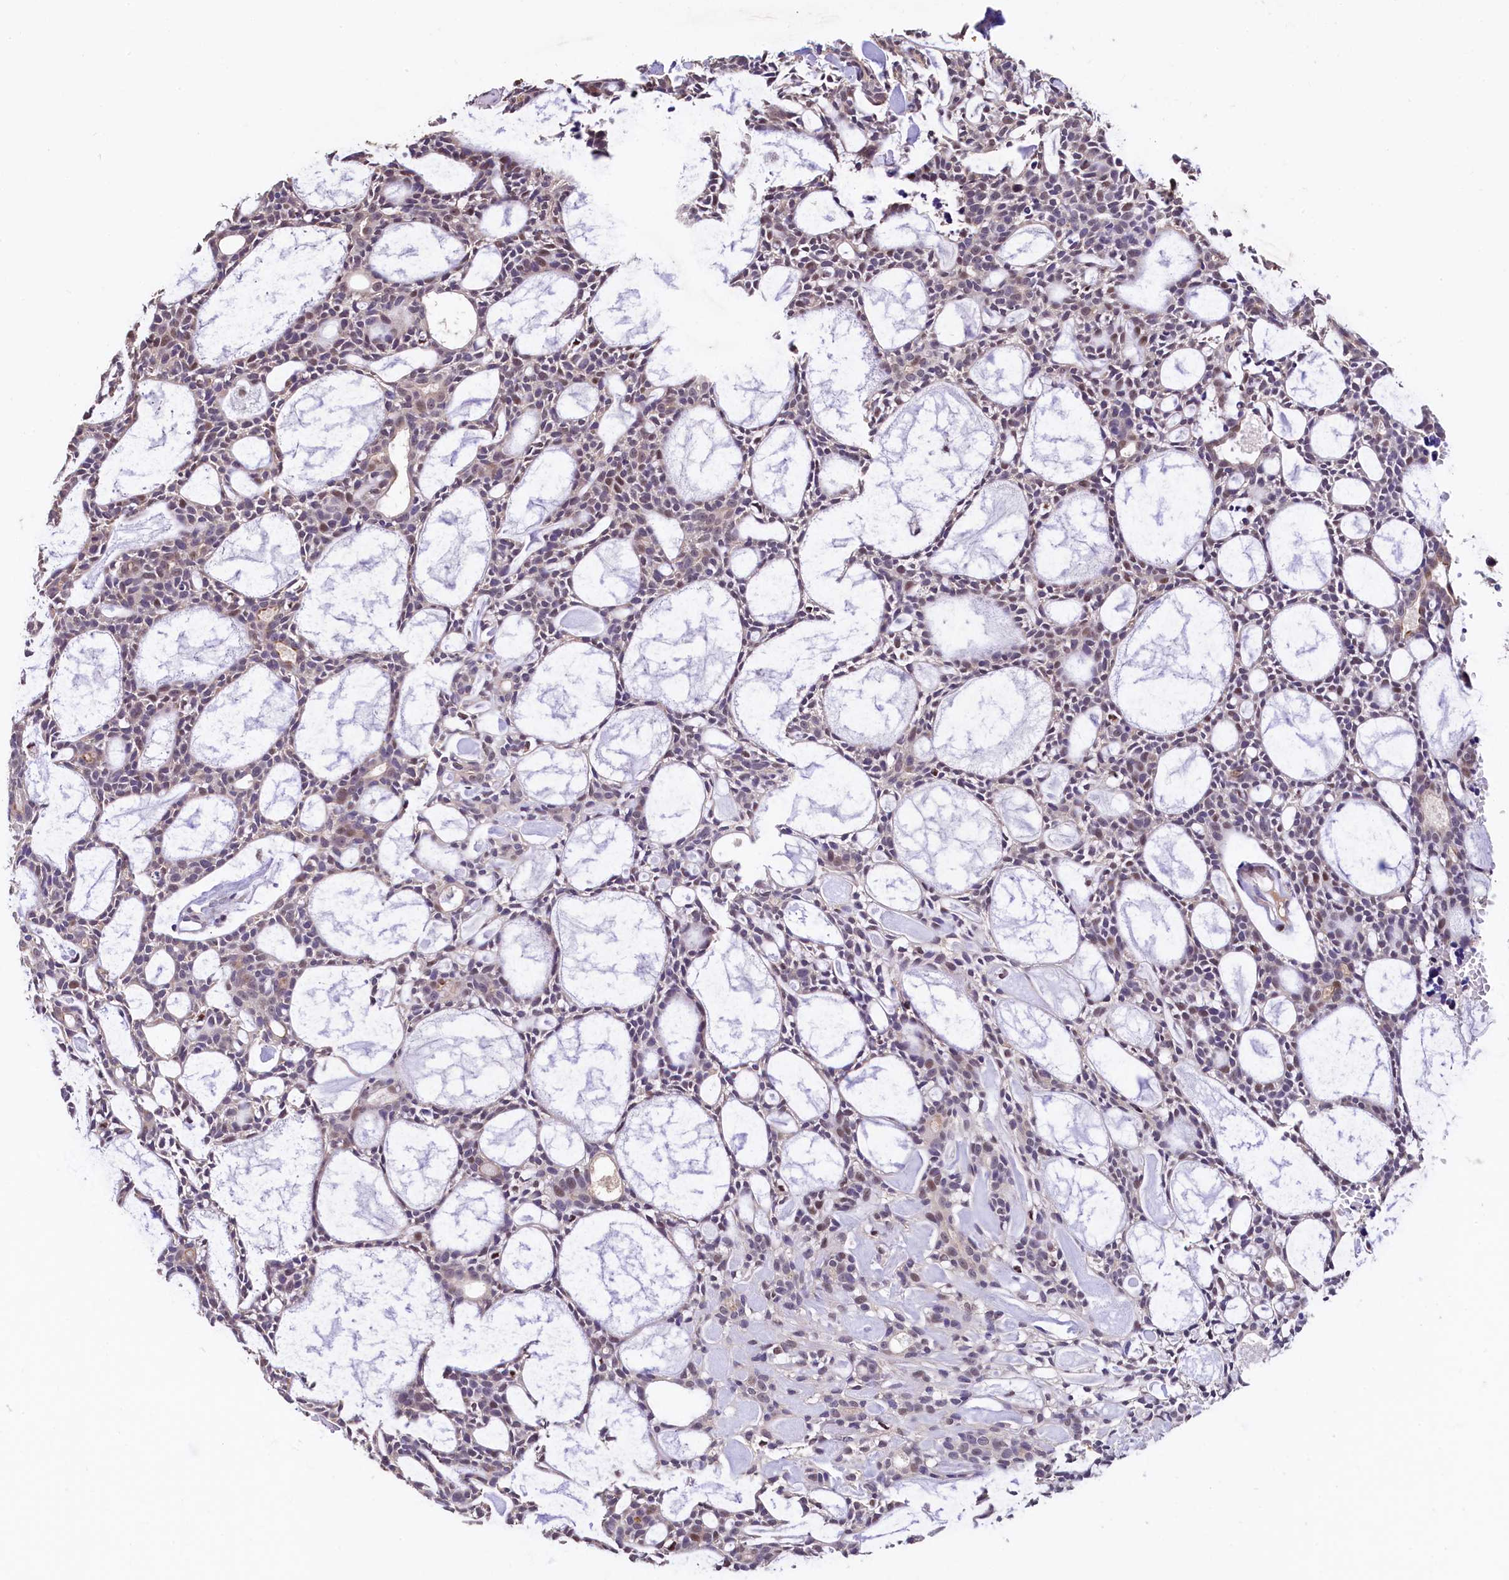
{"staining": {"intensity": "weak", "quantity": "25%-75%", "location": "nuclear"}, "tissue": "head and neck cancer", "cell_type": "Tumor cells", "image_type": "cancer", "snomed": [{"axis": "morphology", "description": "Adenocarcinoma, NOS"}, {"axis": "topography", "description": "Salivary gland"}, {"axis": "topography", "description": "Head-Neck"}], "caption": "DAB immunohistochemical staining of head and neck cancer demonstrates weak nuclear protein expression in approximately 25%-75% of tumor cells. Using DAB (3,3'-diaminobenzidine) (brown) and hematoxylin (blue) stains, captured at high magnification using brightfield microscopy.", "gene": "HECTD4", "patient": {"sex": "male", "age": 55}}